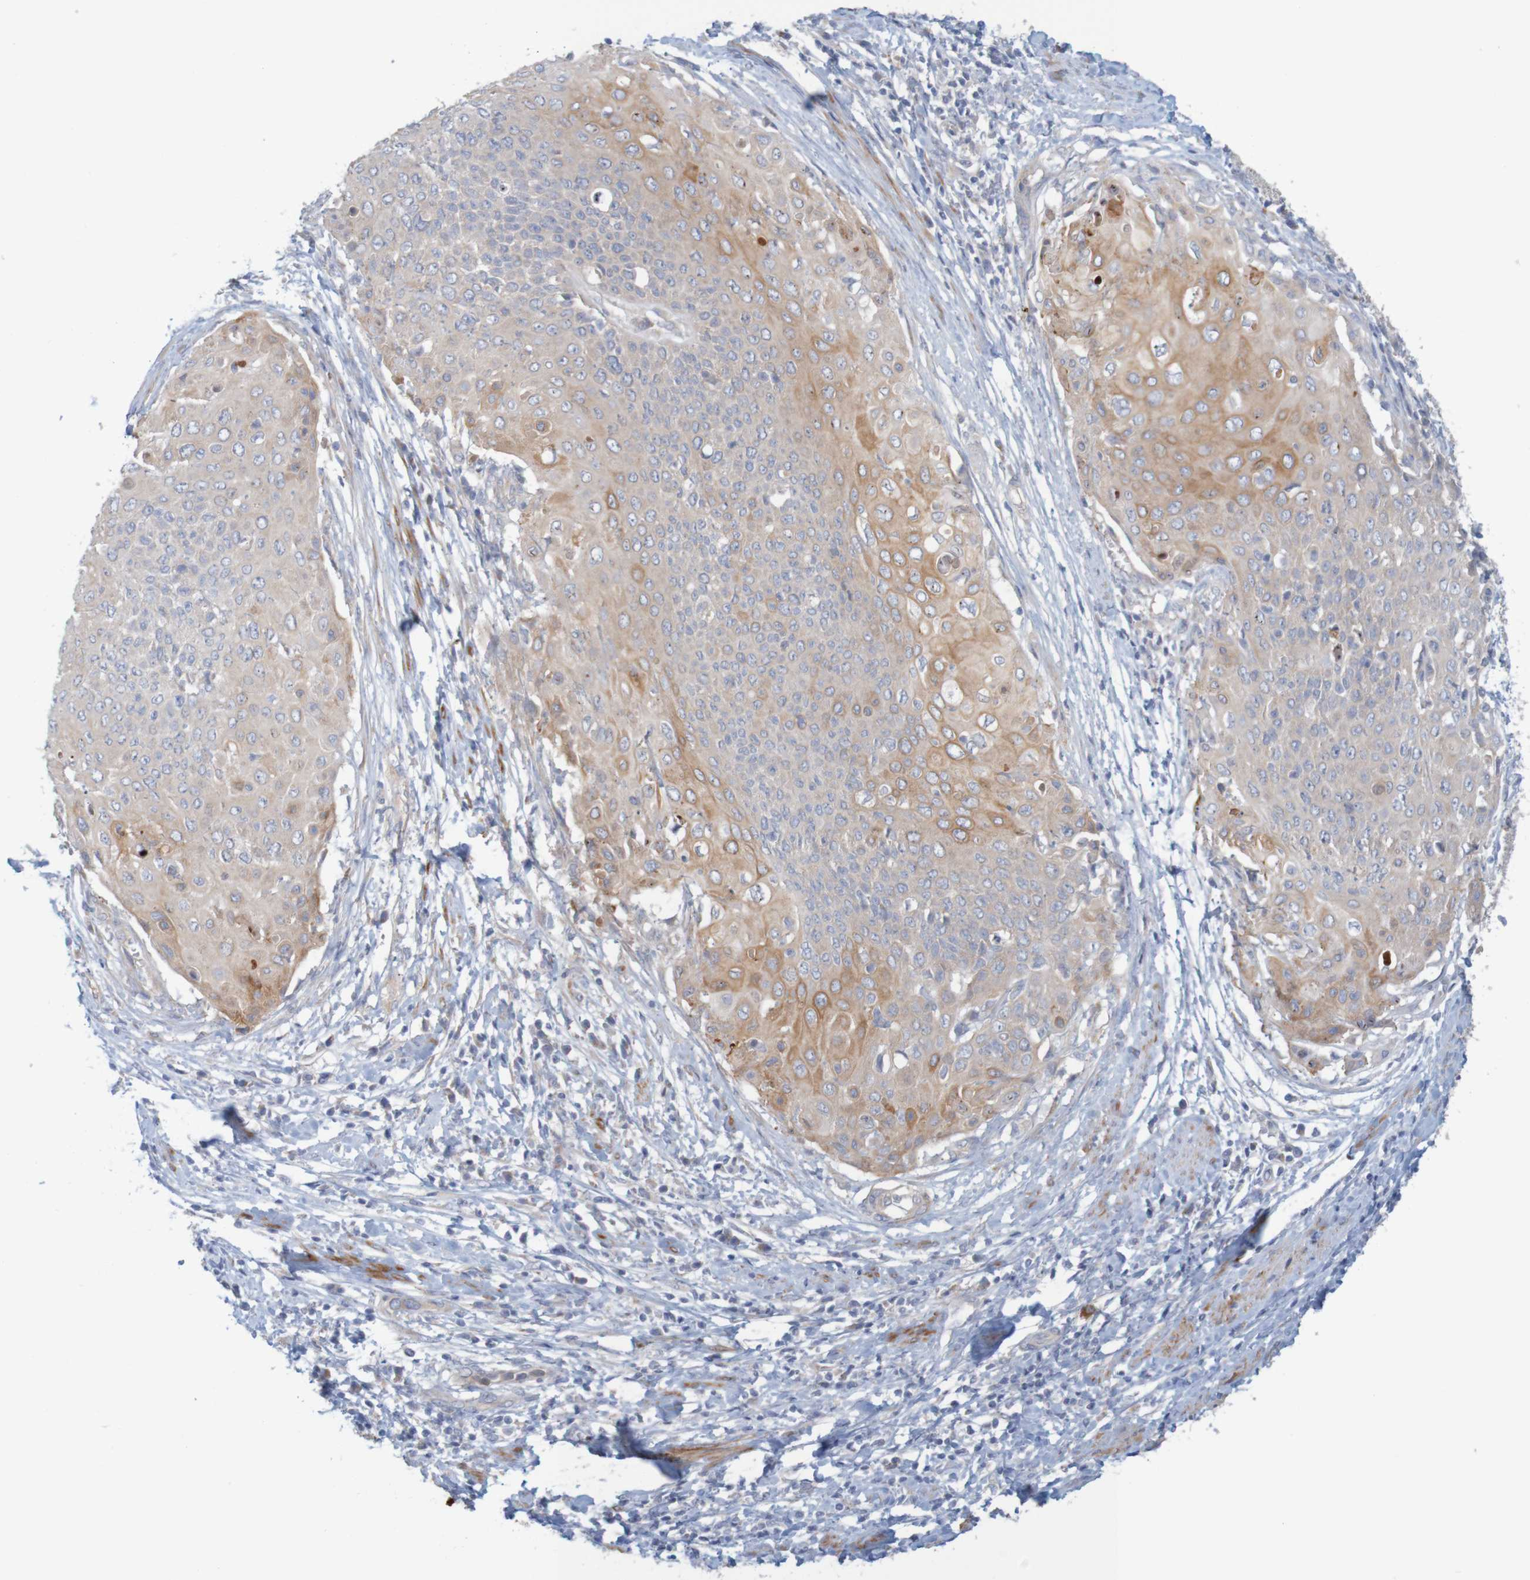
{"staining": {"intensity": "moderate", "quantity": ">75%", "location": "cytoplasmic/membranous"}, "tissue": "cervical cancer", "cell_type": "Tumor cells", "image_type": "cancer", "snomed": [{"axis": "morphology", "description": "Squamous cell carcinoma, NOS"}, {"axis": "topography", "description": "Cervix"}], "caption": "This is a micrograph of IHC staining of cervical cancer, which shows moderate staining in the cytoplasmic/membranous of tumor cells.", "gene": "KRT23", "patient": {"sex": "female", "age": 39}}